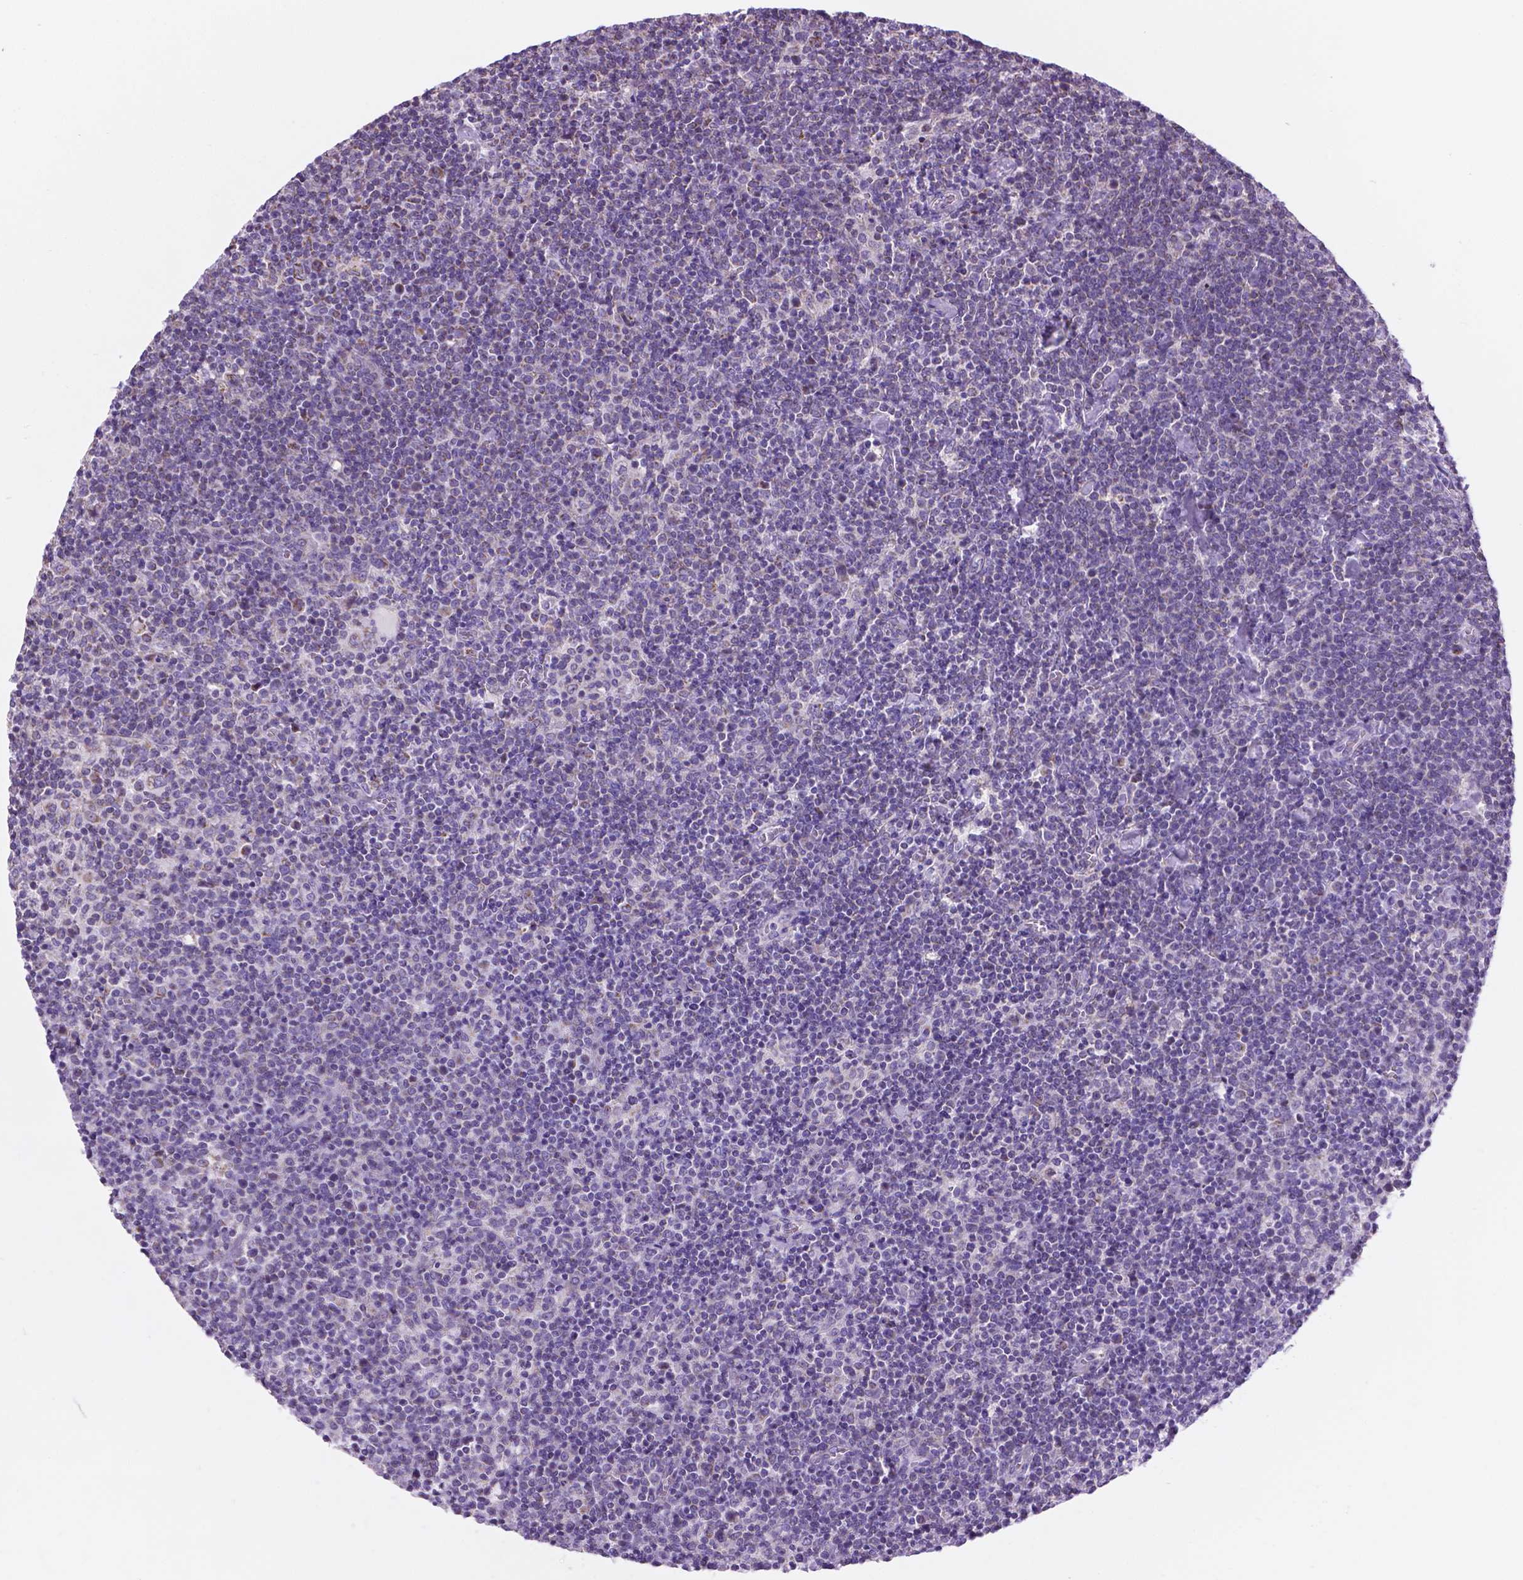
{"staining": {"intensity": "negative", "quantity": "none", "location": "none"}, "tissue": "lymphoma", "cell_type": "Tumor cells", "image_type": "cancer", "snomed": [{"axis": "morphology", "description": "Malignant lymphoma, non-Hodgkin's type, High grade"}, {"axis": "topography", "description": "Lymph node"}], "caption": "High power microscopy micrograph of an immunohistochemistry (IHC) image of malignant lymphoma, non-Hodgkin's type (high-grade), revealing no significant positivity in tumor cells. (DAB immunohistochemistry visualized using brightfield microscopy, high magnification).", "gene": "CSPG5", "patient": {"sex": "male", "age": 61}}